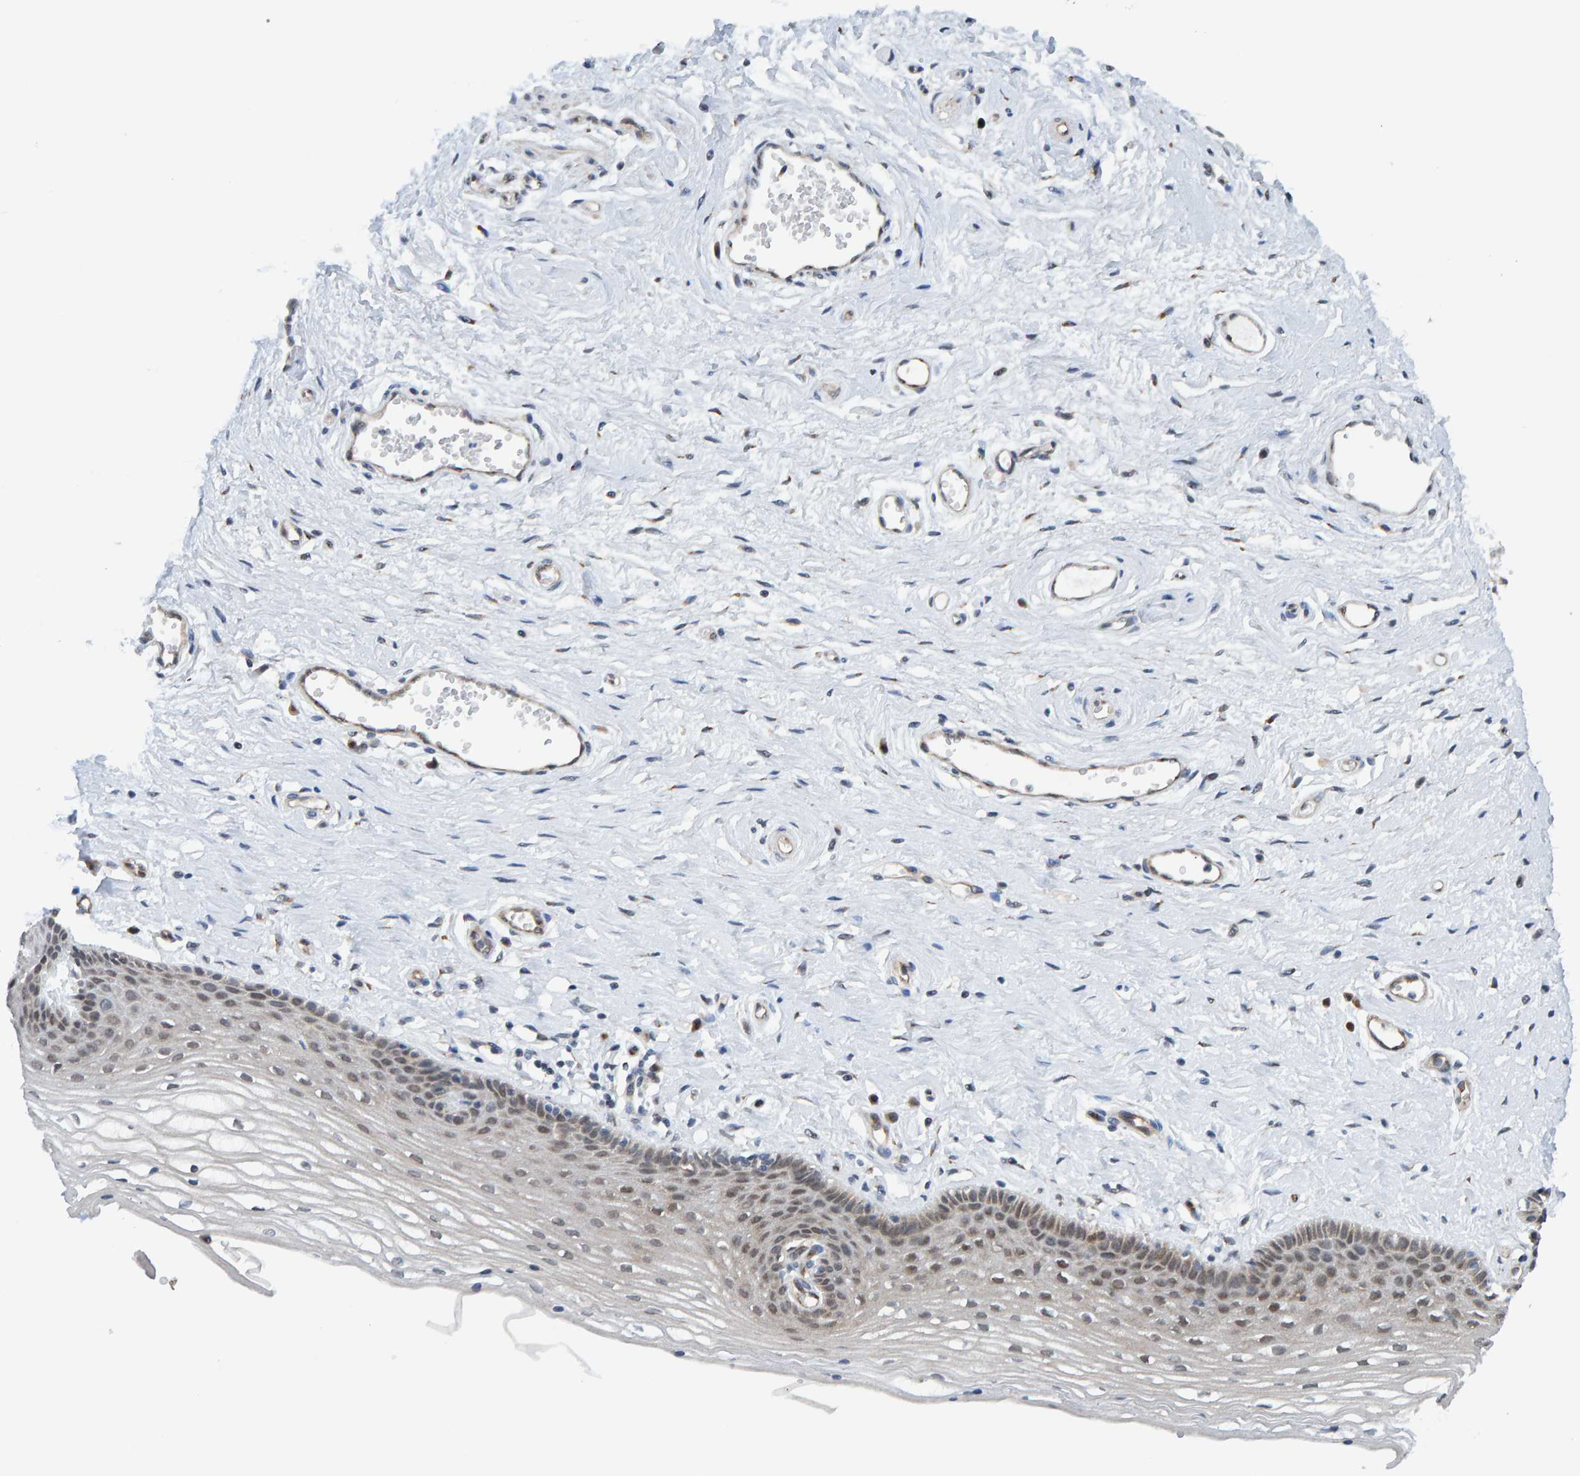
{"staining": {"intensity": "weak", "quantity": "25%-75%", "location": "cytoplasmic/membranous,nuclear"}, "tissue": "vagina", "cell_type": "Squamous epithelial cells", "image_type": "normal", "snomed": [{"axis": "morphology", "description": "Normal tissue, NOS"}, {"axis": "topography", "description": "Vagina"}], "caption": "Immunohistochemistry of normal vagina demonstrates low levels of weak cytoplasmic/membranous,nuclear positivity in approximately 25%-75% of squamous epithelial cells.", "gene": "SCRN2", "patient": {"sex": "female", "age": 46}}